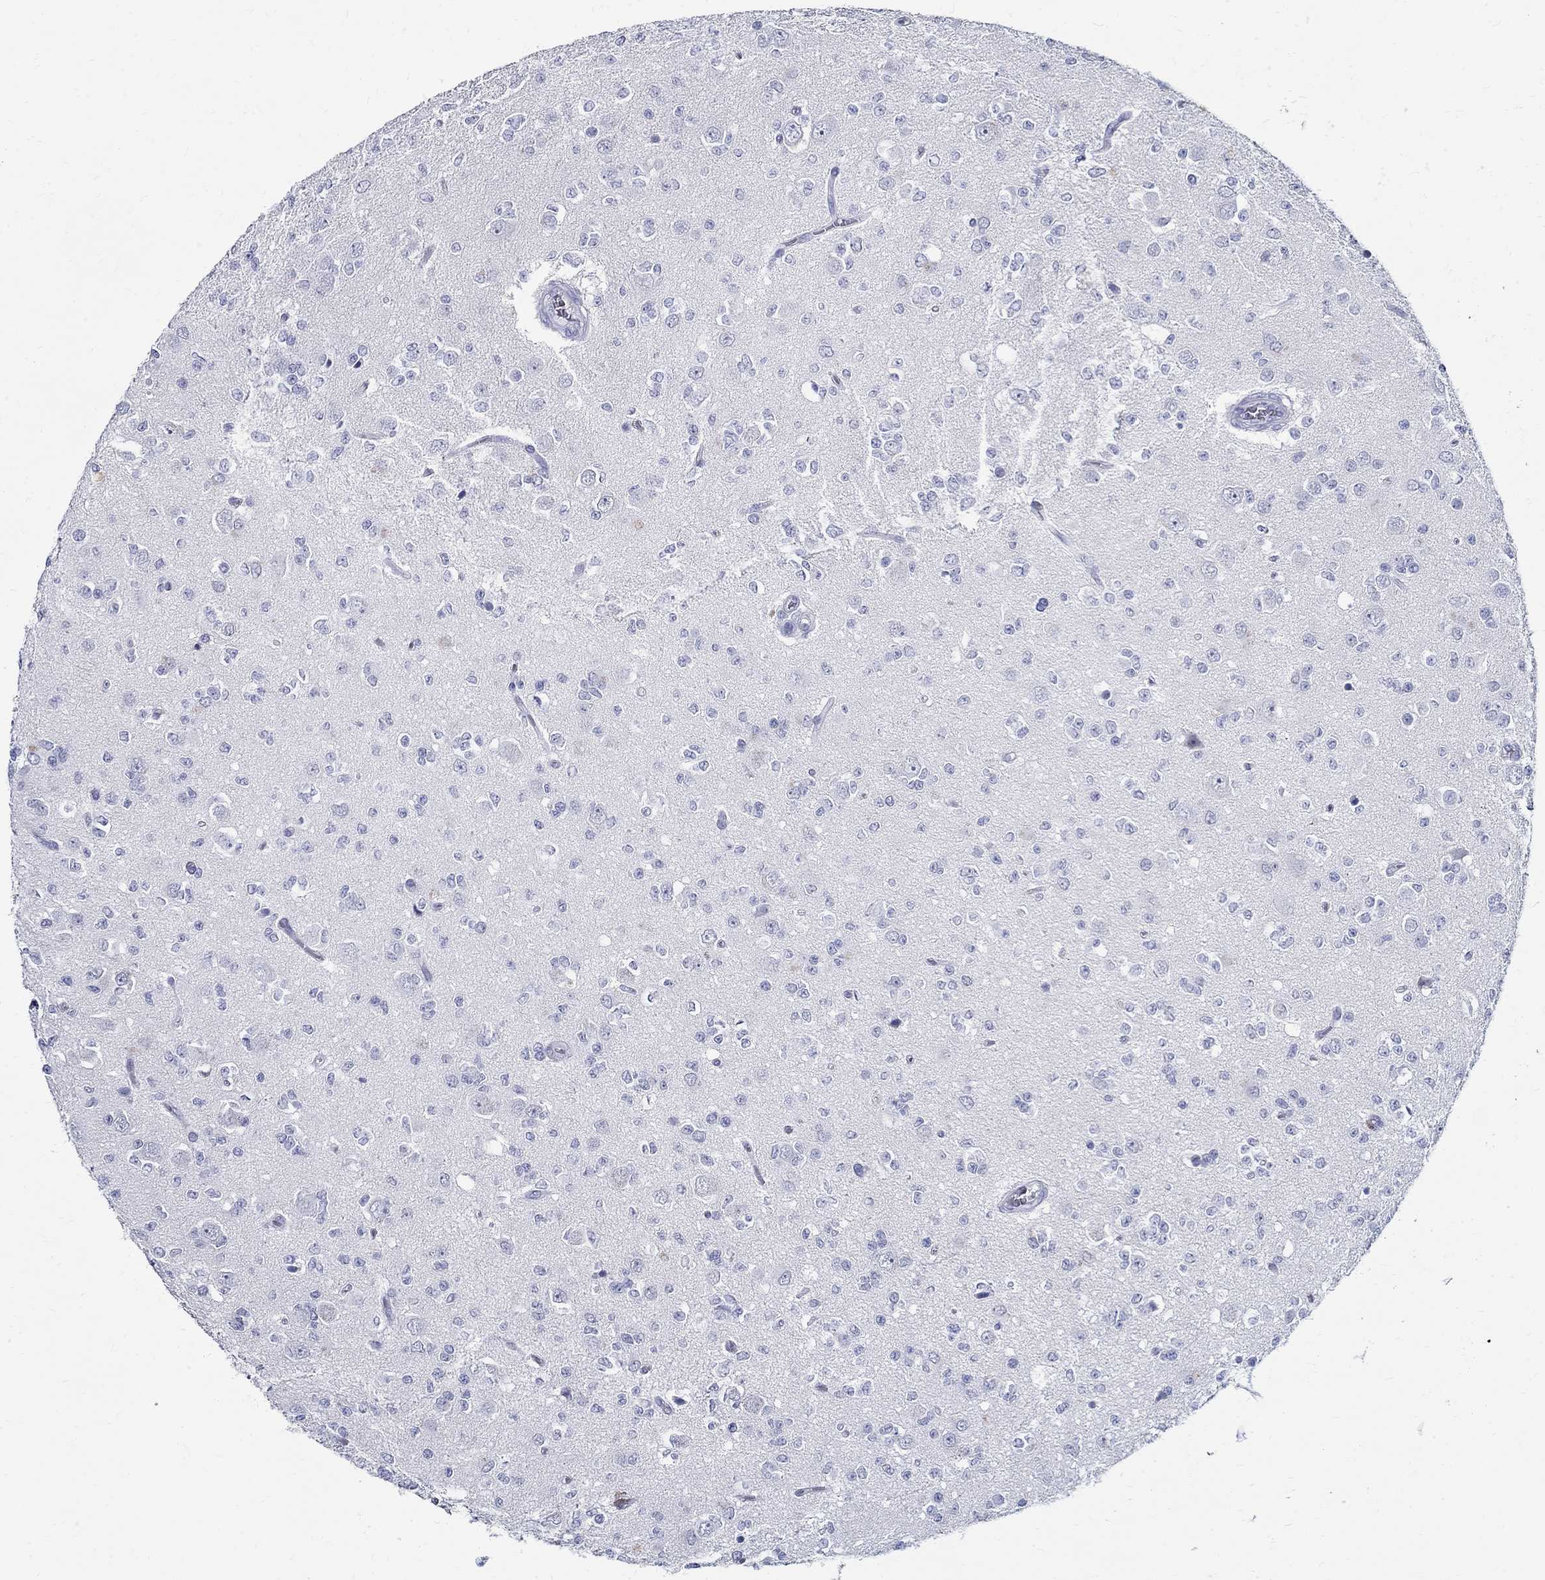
{"staining": {"intensity": "negative", "quantity": "none", "location": "none"}, "tissue": "glioma", "cell_type": "Tumor cells", "image_type": "cancer", "snomed": [{"axis": "morphology", "description": "Glioma, malignant, Low grade"}, {"axis": "topography", "description": "Brain"}], "caption": "Immunohistochemical staining of glioma reveals no significant expression in tumor cells.", "gene": "BSPRY", "patient": {"sex": "female", "age": 45}}